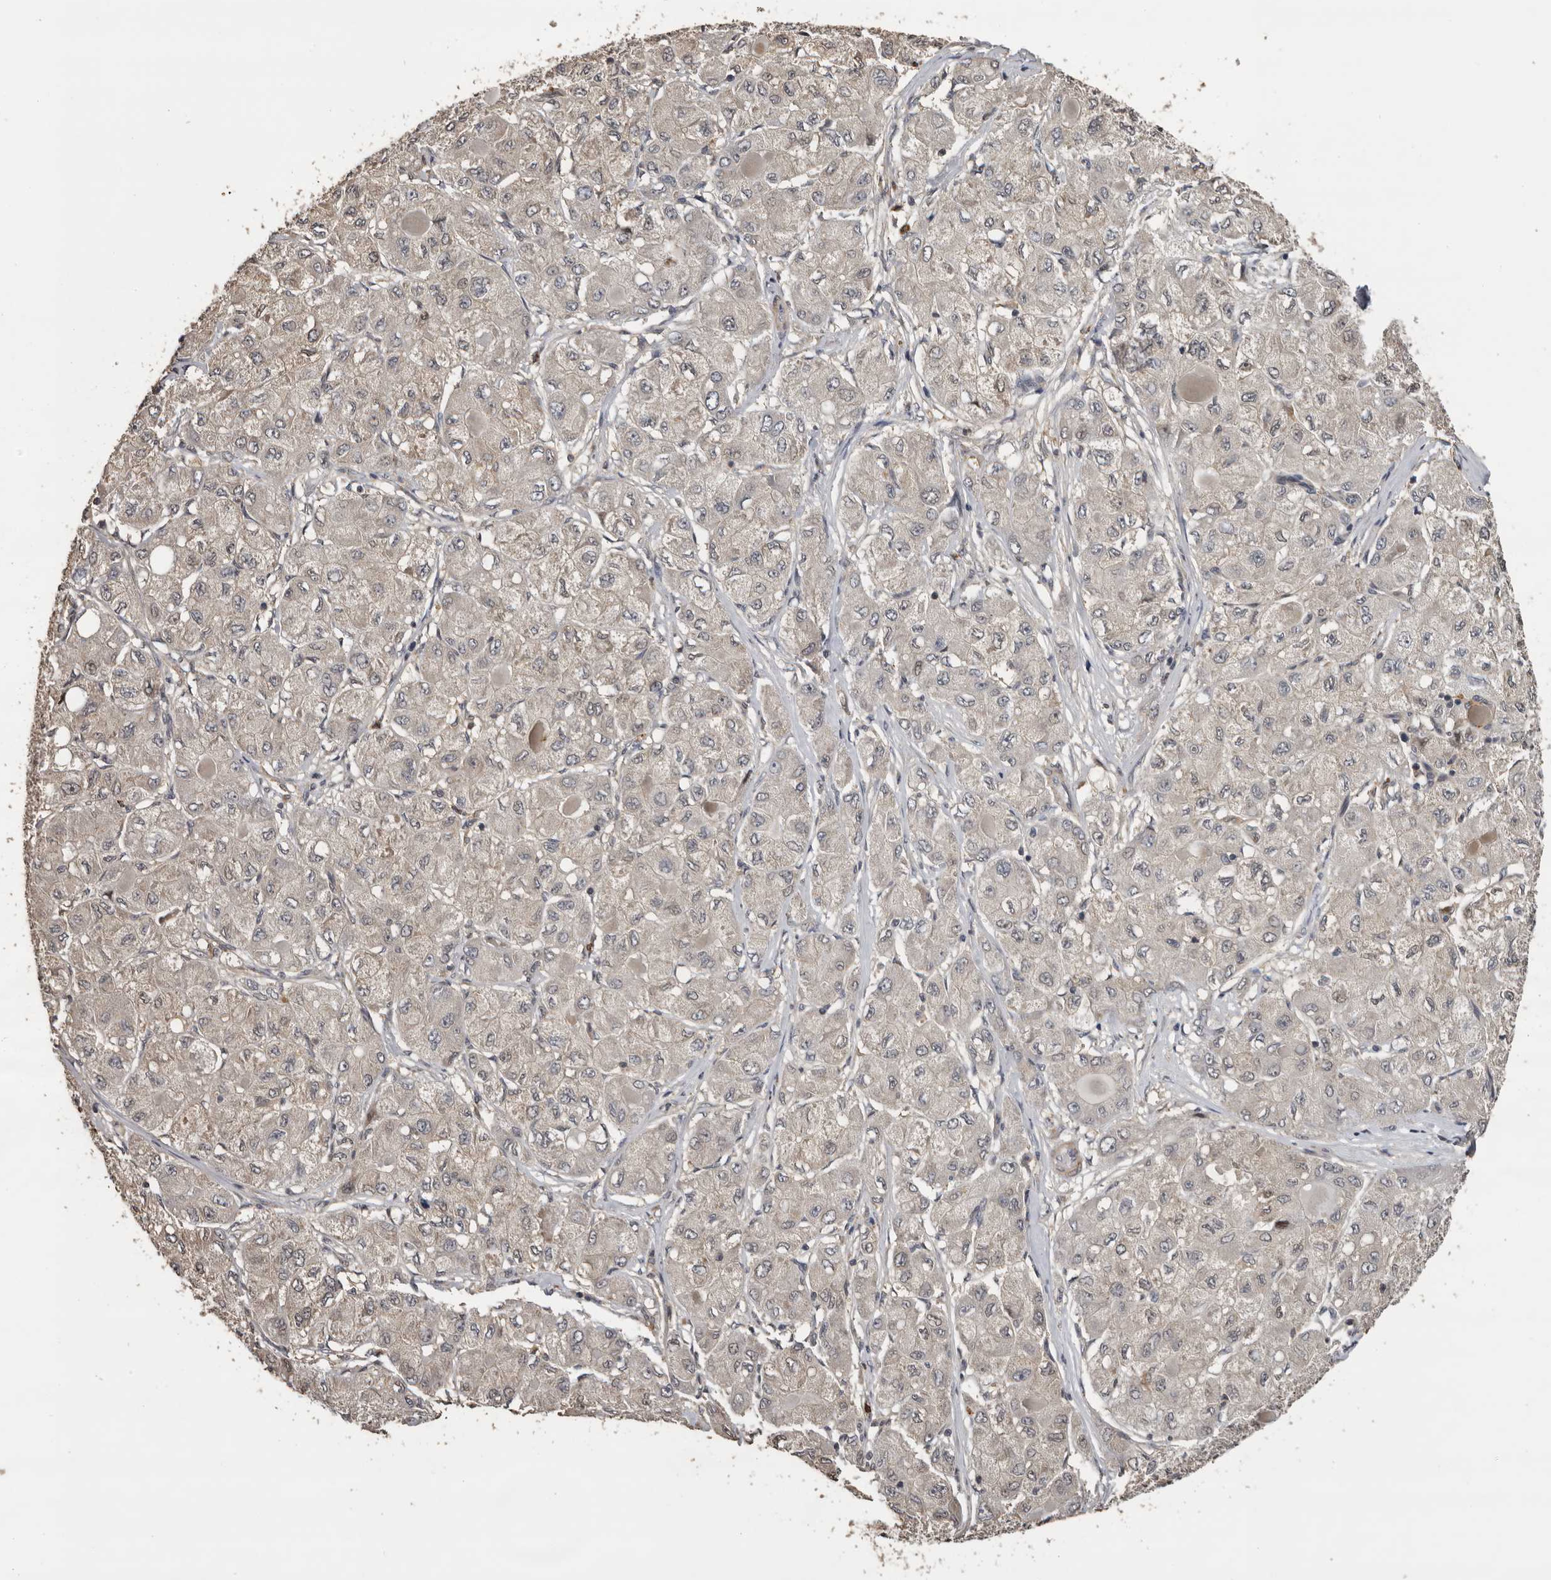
{"staining": {"intensity": "negative", "quantity": "none", "location": "none"}, "tissue": "liver cancer", "cell_type": "Tumor cells", "image_type": "cancer", "snomed": [{"axis": "morphology", "description": "Carcinoma, Hepatocellular, NOS"}, {"axis": "topography", "description": "Liver"}], "caption": "The photomicrograph displays no staining of tumor cells in liver cancer. Brightfield microscopy of immunohistochemistry (IHC) stained with DAB (3,3'-diaminobenzidine) (brown) and hematoxylin (blue), captured at high magnification.", "gene": "KIF2B", "patient": {"sex": "male", "age": 80}}